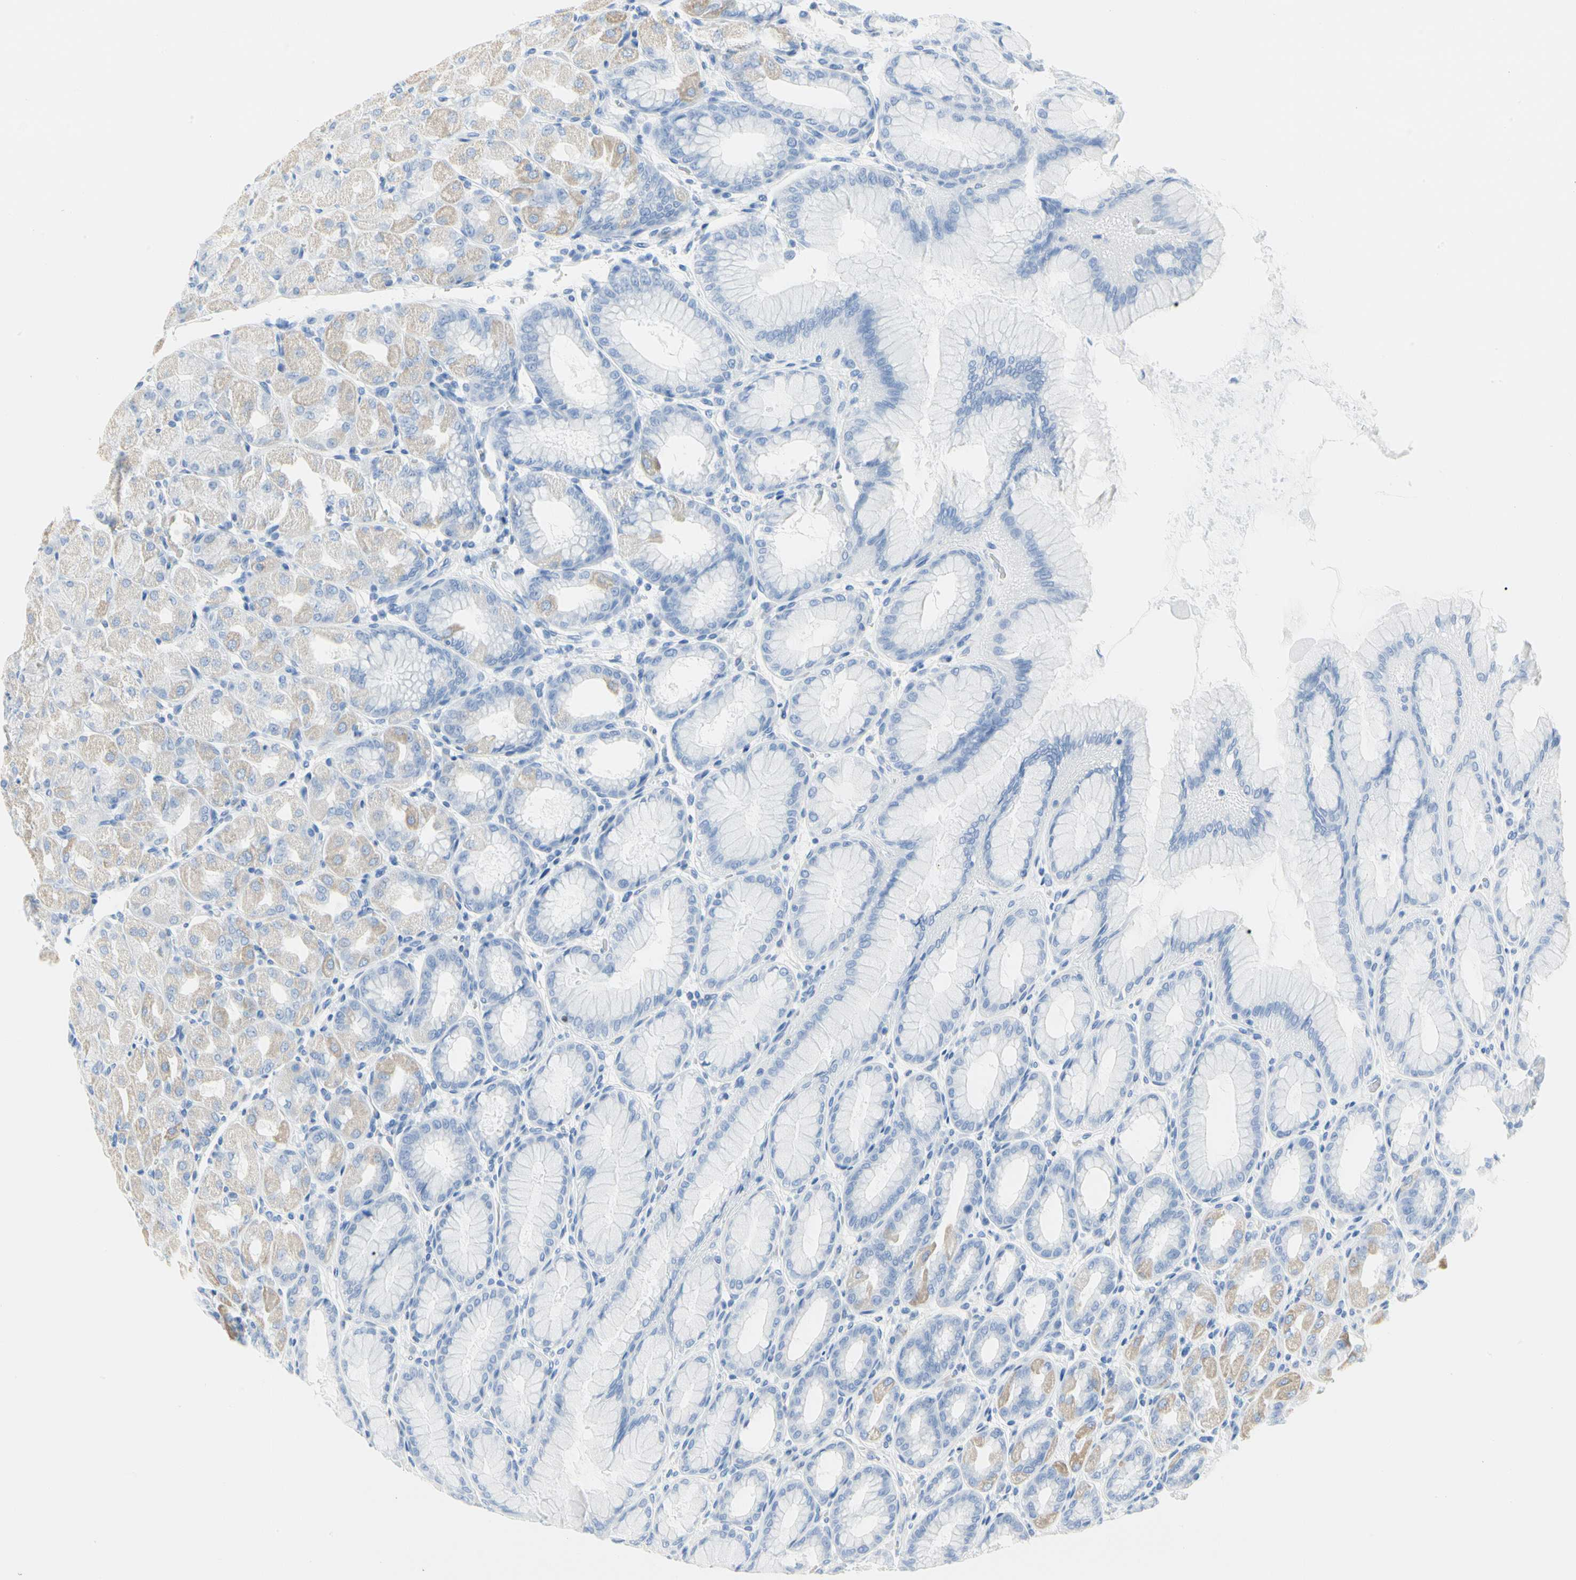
{"staining": {"intensity": "negative", "quantity": "none", "location": "none"}, "tissue": "stomach", "cell_type": "Glandular cells", "image_type": "normal", "snomed": [{"axis": "morphology", "description": "Normal tissue, NOS"}, {"axis": "topography", "description": "Stomach, upper"}], "caption": "This image is of unremarkable stomach stained with immunohistochemistry (IHC) to label a protein in brown with the nuclei are counter-stained blue. There is no positivity in glandular cells. The staining is performed using DAB (3,3'-diaminobenzidine) brown chromogen with nuclei counter-stained in using hematoxylin.", "gene": "TUBA1A", "patient": {"sex": "female", "age": 56}}